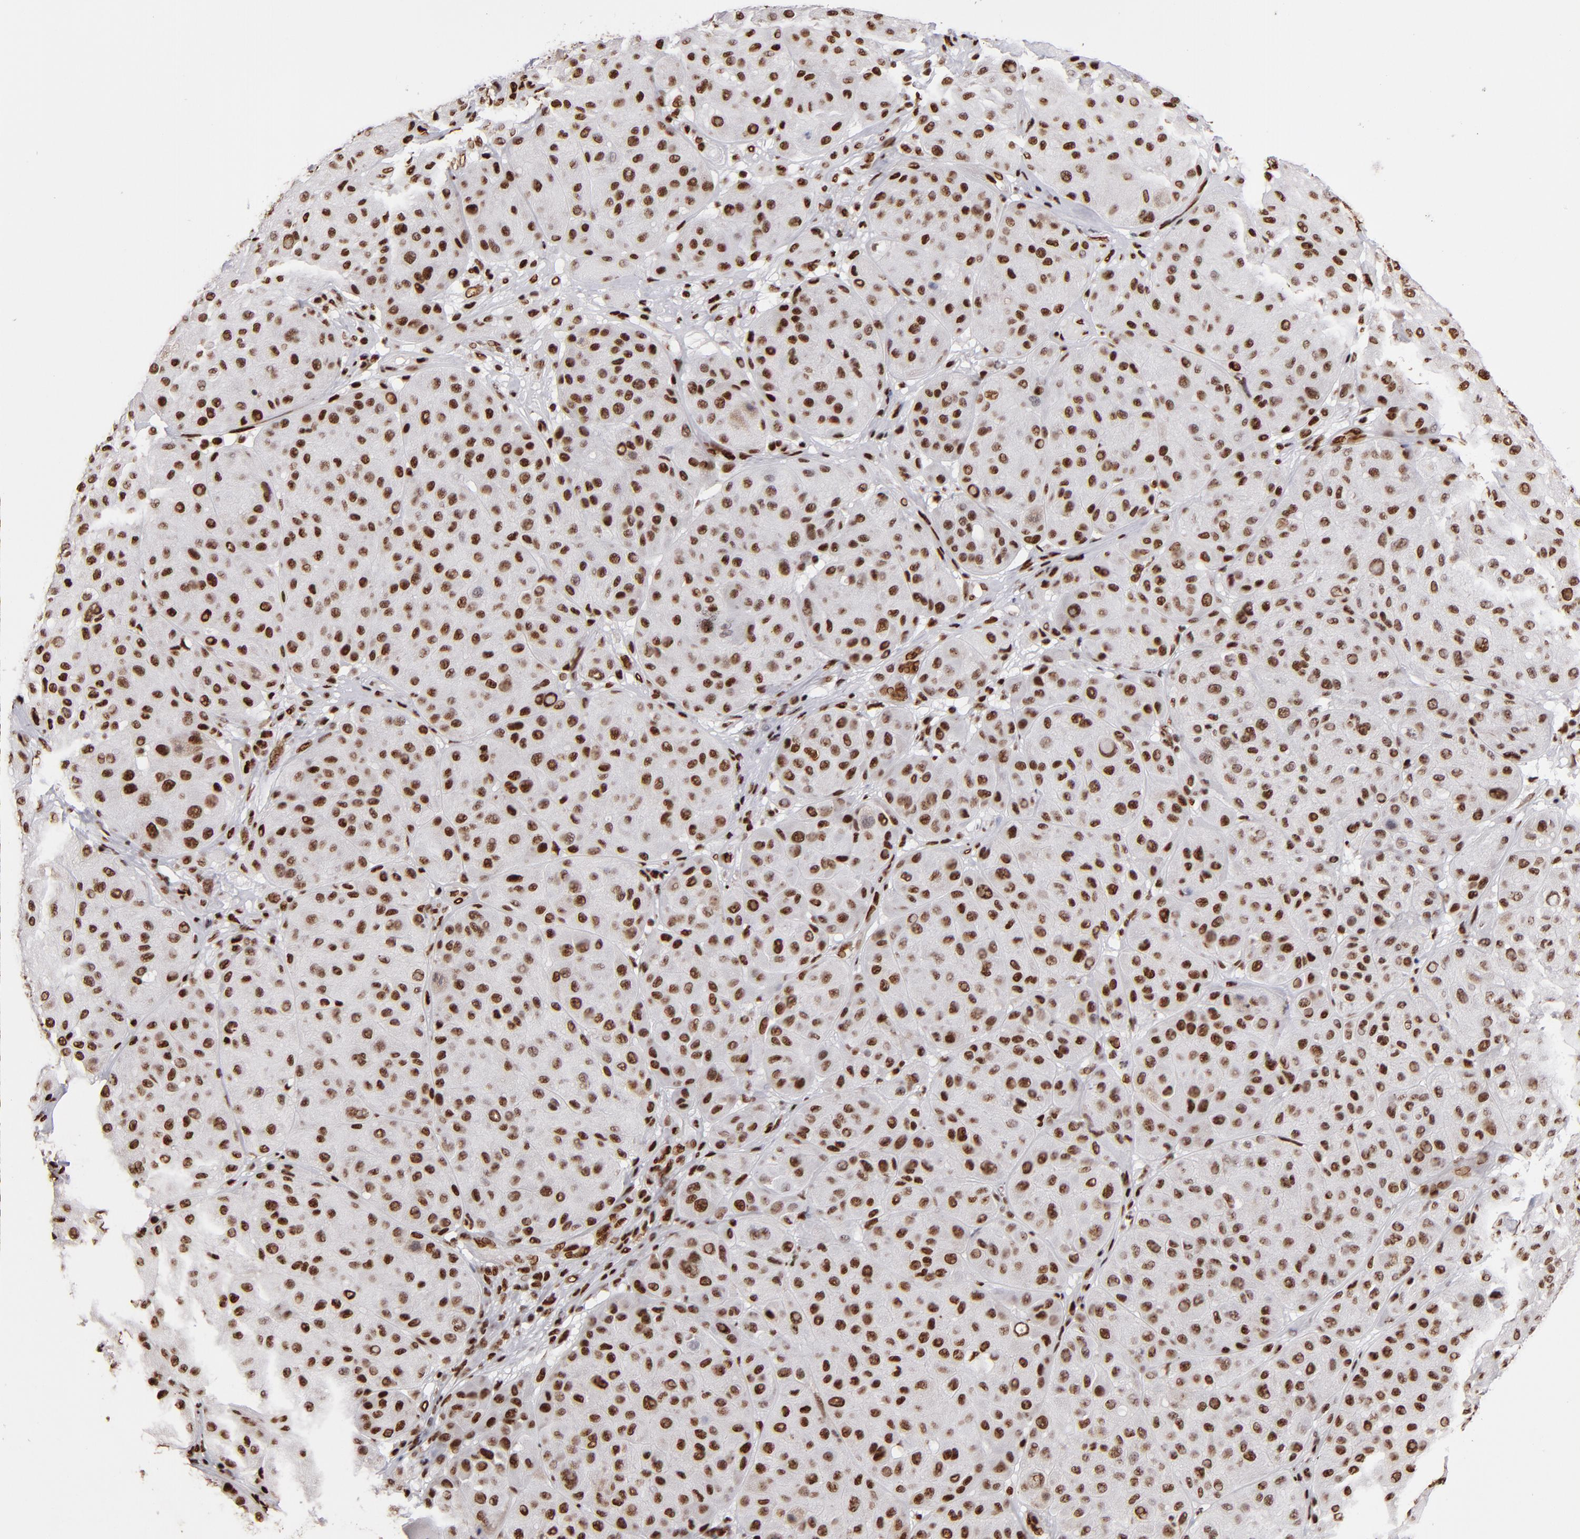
{"staining": {"intensity": "strong", "quantity": ">75%", "location": "nuclear"}, "tissue": "melanoma", "cell_type": "Tumor cells", "image_type": "cancer", "snomed": [{"axis": "morphology", "description": "Normal tissue, NOS"}, {"axis": "morphology", "description": "Malignant melanoma, Metastatic site"}, {"axis": "topography", "description": "Skin"}], "caption": "This is a histology image of immunohistochemistry (IHC) staining of malignant melanoma (metastatic site), which shows strong positivity in the nuclear of tumor cells.", "gene": "MRE11", "patient": {"sex": "male", "age": 41}}